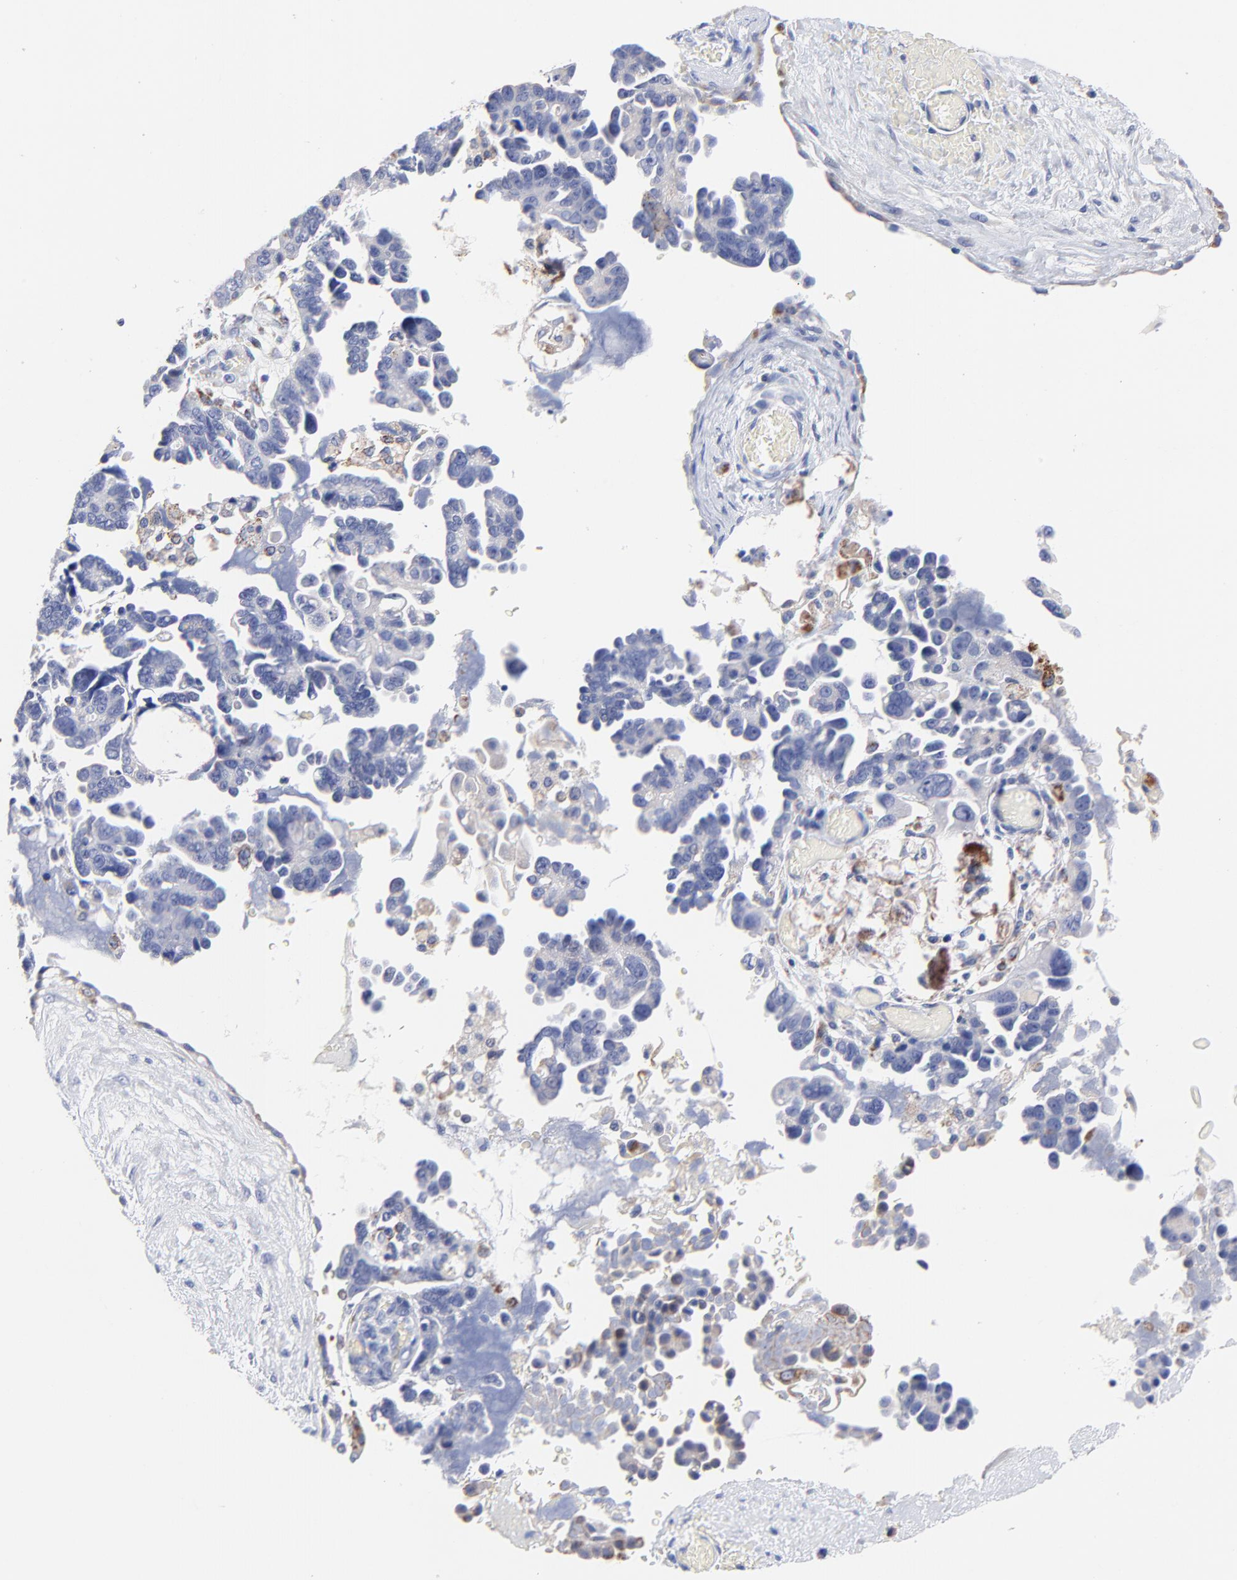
{"staining": {"intensity": "negative", "quantity": "none", "location": "none"}, "tissue": "ovarian cancer", "cell_type": "Tumor cells", "image_type": "cancer", "snomed": [{"axis": "morphology", "description": "Cystadenocarcinoma, serous, NOS"}, {"axis": "topography", "description": "Ovary"}], "caption": "An immunohistochemistry micrograph of serous cystadenocarcinoma (ovarian) is shown. There is no staining in tumor cells of serous cystadenocarcinoma (ovarian).", "gene": "FBXO10", "patient": {"sex": "female", "age": 63}}